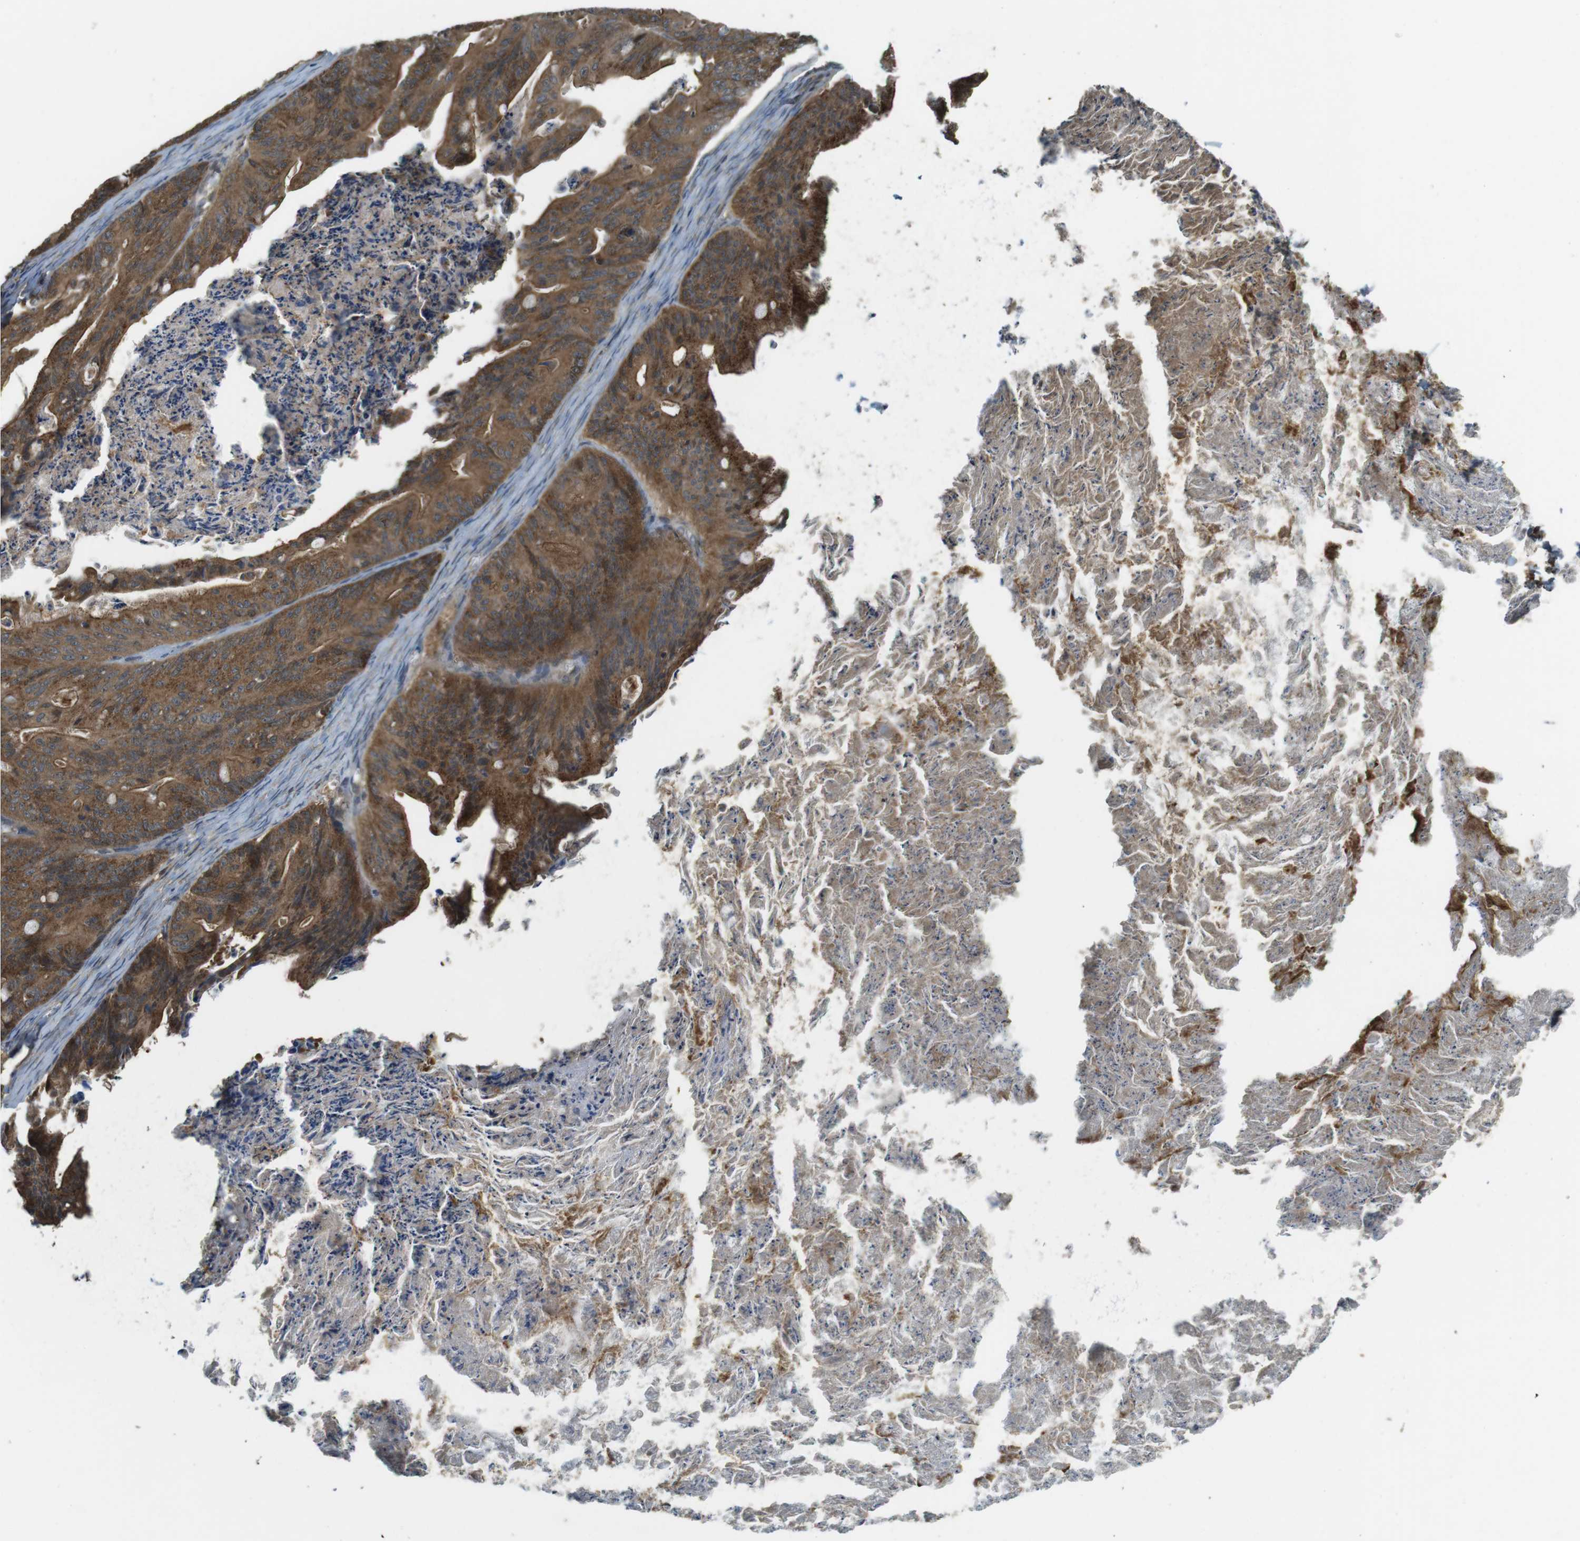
{"staining": {"intensity": "strong", "quantity": ">75%", "location": "cytoplasmic/membranous"}, "tissue": "ovarian cancer", "cell_type": "Tumor cells", "image_type": "cancer", "snomed": [{"axis": "morphology", "description": "Cystadenocarcinoma, mucinous, NOS"}, {"axis": "topography", "description": "Ovary"}], "caption": "IHC histopathology image of ovarian cancer (mucinous cystadenocarcinoma) stained for a protein (brown), which exhibits high levels of strong cytoplasmic/membranous positivity in about >75% of tumor cells.", "gene": "LRRC3B", "patient": {"sex": "female", "age": 37}}